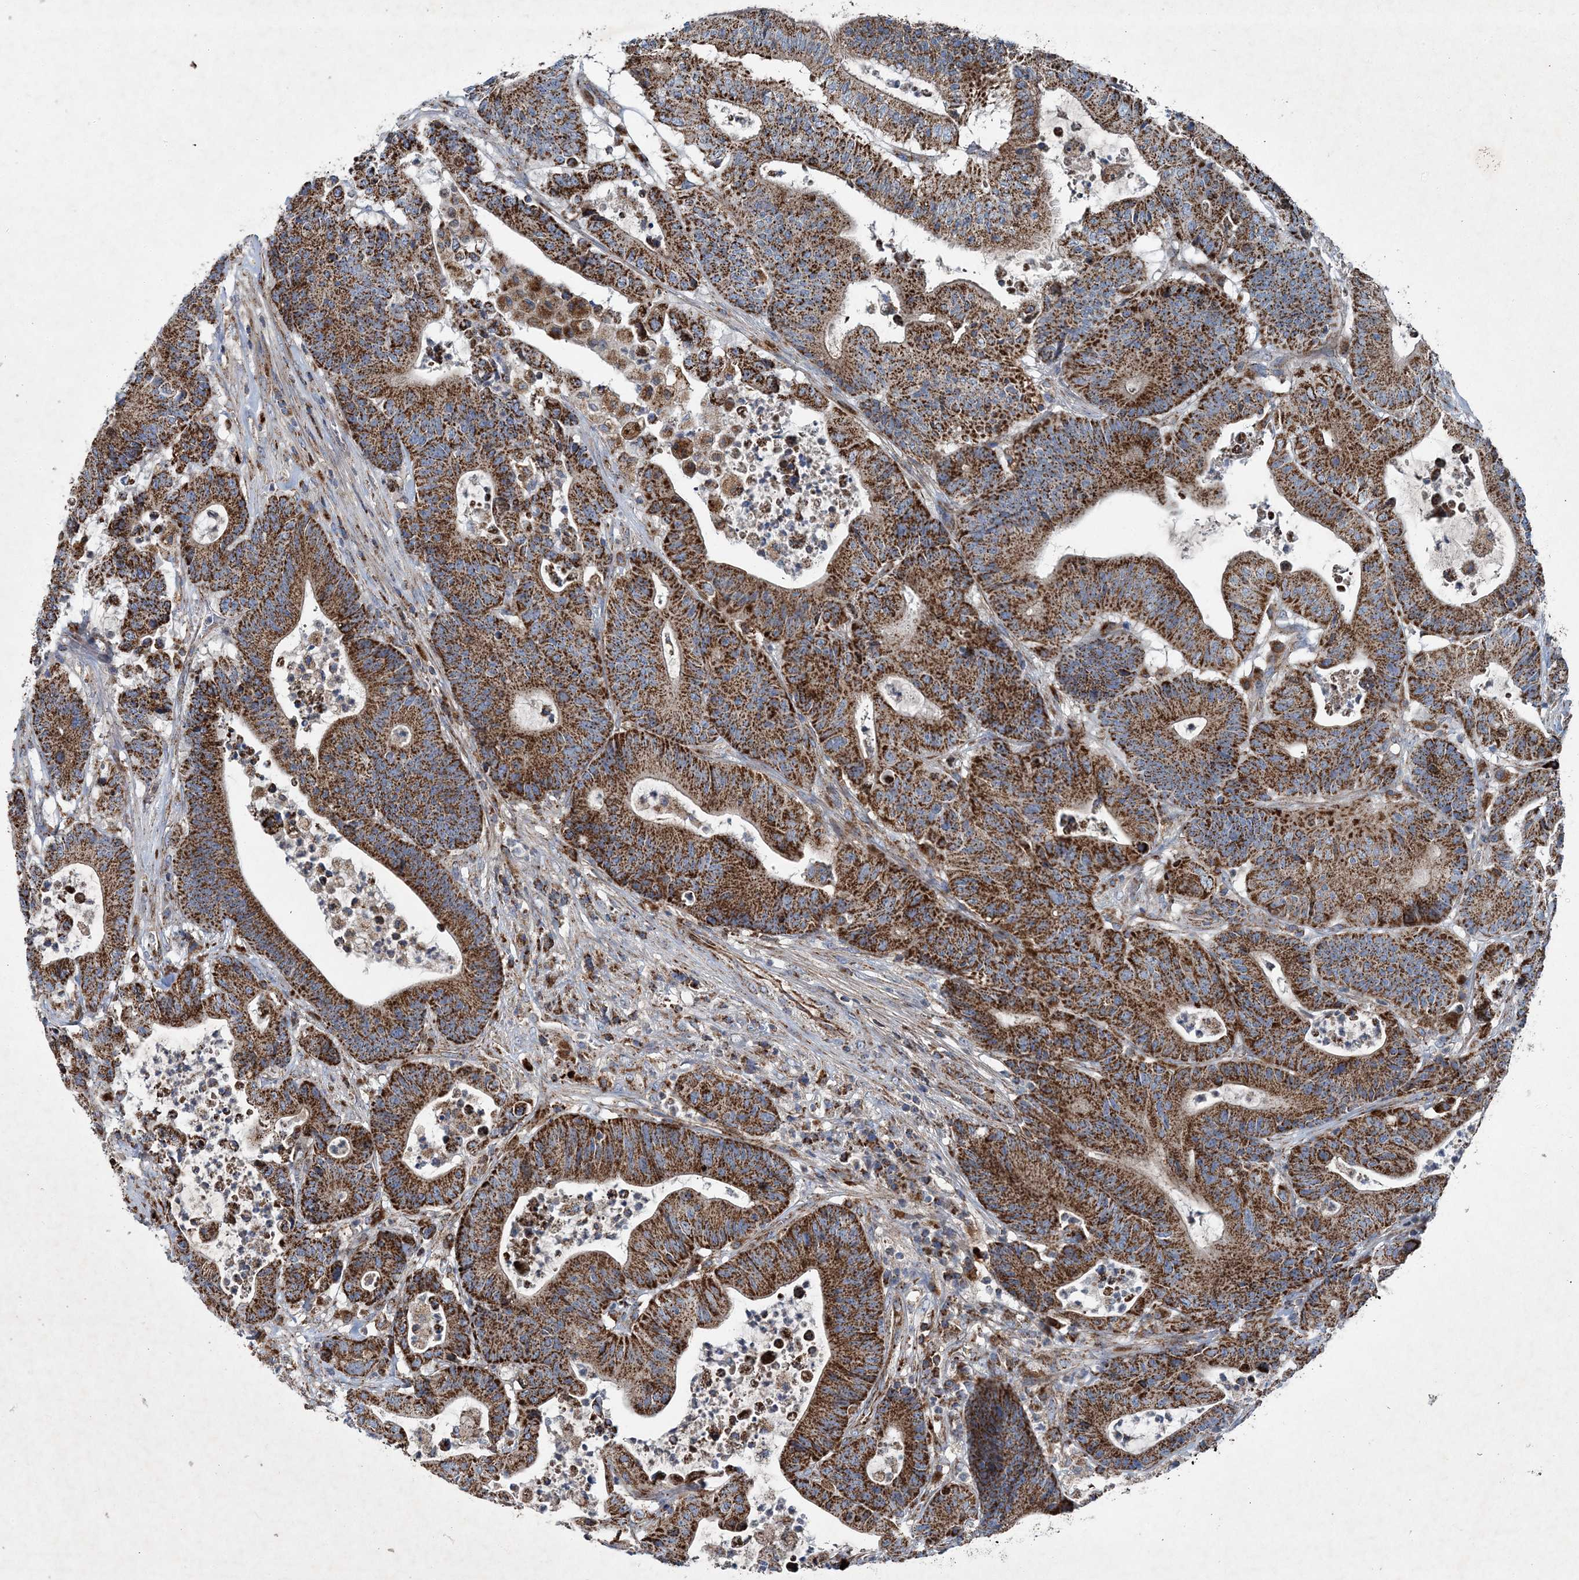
{"staining": {"intensity": "strong", "quantity": ">75%", "location": "cytoplasmic/membranous"}, "tissue": "colorectal cancer", "cell_type": "Tumor cells", "image_type": "cancer", "snomed": [{"axis": "morphology", "description": "Adenocarcinoma, NOS"}, {"axis": "topography", "description": "Colon"}], "caption": "A high-resolution image shows immunohistochemistry (IHC) staining of colorectal adenocarcinoma, which demonstrates strong cytoplasmic/membranous positivity in about >75% of tumor cells.", "gene": "SPAG16", "patient": {"sex": "female", "age": 84}}